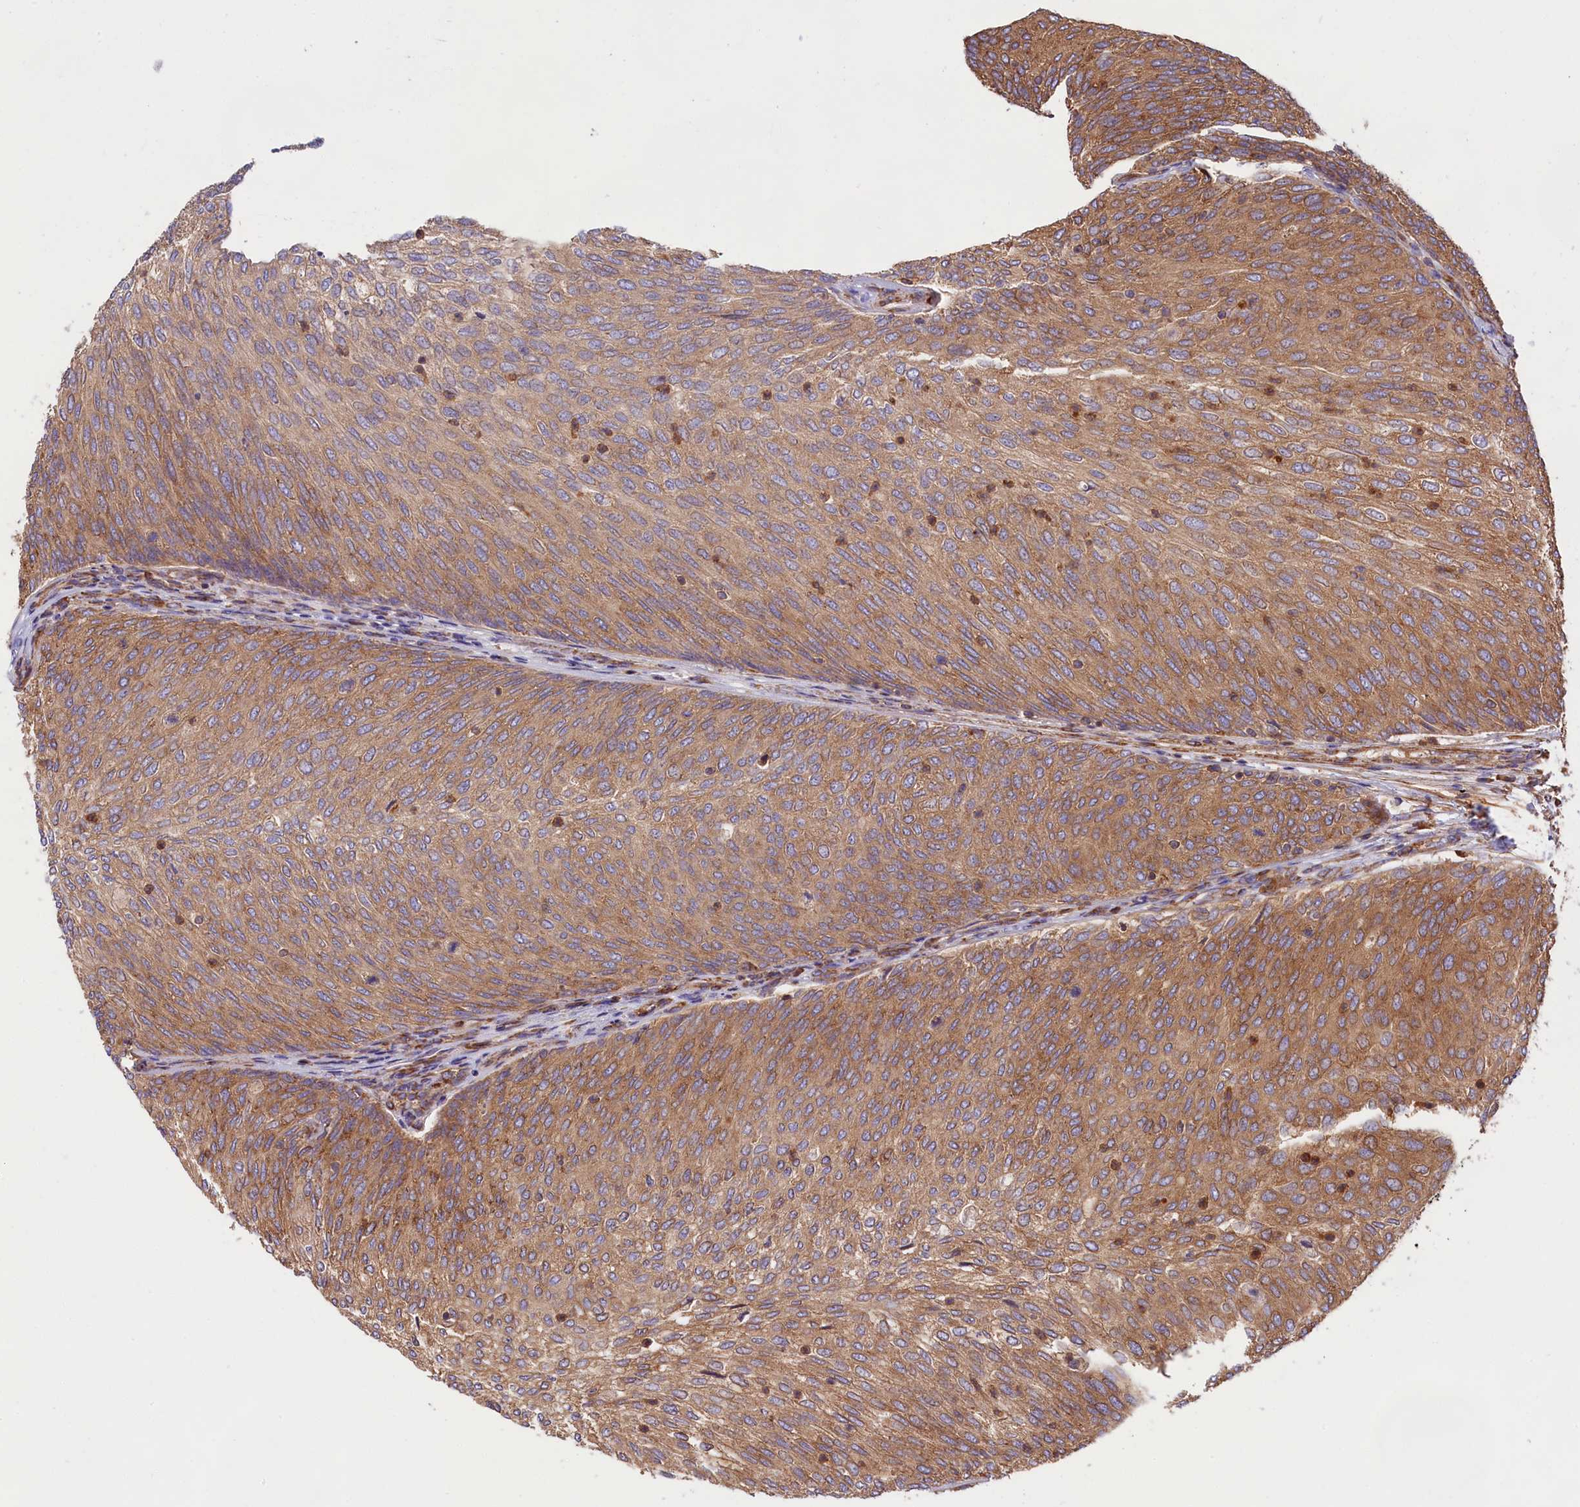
{"staining": {"intensity": "moderate", "quantity": ">75%", "location": "cytoplasmic/membranous"}, "tissue": "urothelial cancer", "cell_type": "Tumor cells", "image_type": "cancer", "snomed": [{"axis": "morphology", "description": "Urothelial carcinoma, Low grade"}, {"axis": "topography", "description": "Urinary bladder"}], "caption": "Human low-grade urothelial carcinoma stained with a brown dye exhibits moderate cytoplasmic/membranous positive expression in approximately >75% of tumor cells.", "gene": "GYS1", "patient": {"sex": "female", "age": 79}}